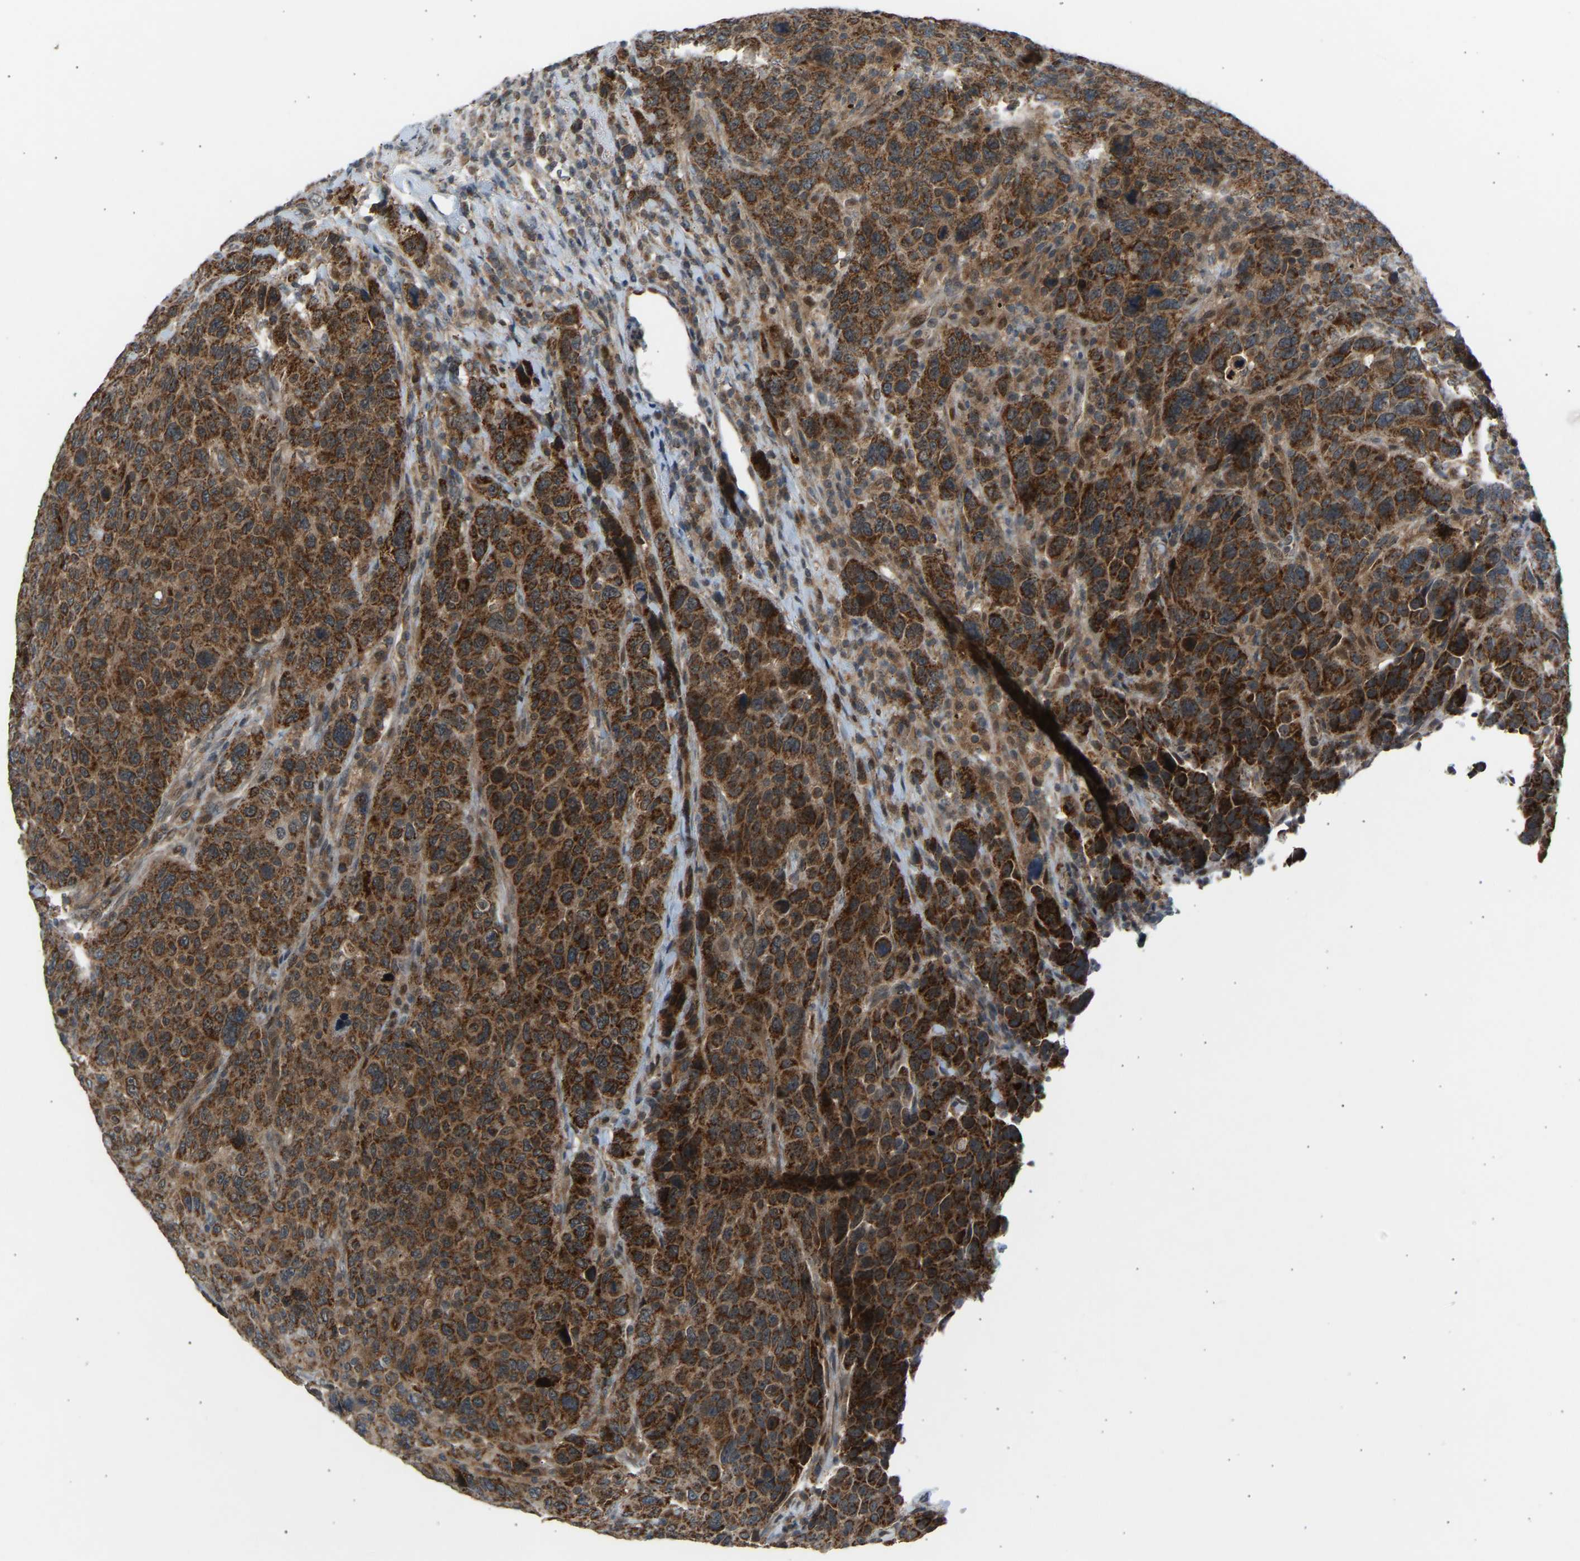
{"staining": {"intensity": "strong", "quantity": ">75%", "location": "cytoplasmic/membranous"}, "tissue": "breast cancer", "cell_type": "Tumor cells", "image_type": "cancer", "snomed": [{"axis": "morphology", "description": "Duct carcinoma"}, {"axis": "topography", "description": "Breast"}], "caption": "DAB (3,3'-diaminobenzidine) immunohistochemical staining of human breast intraductal carcinoma shows strong cytoplasmic/membranous protein staining in approximately >75% of tumor cells.", "gene": "SLIRP", "patient": {"sex": "female", "age": 37}}